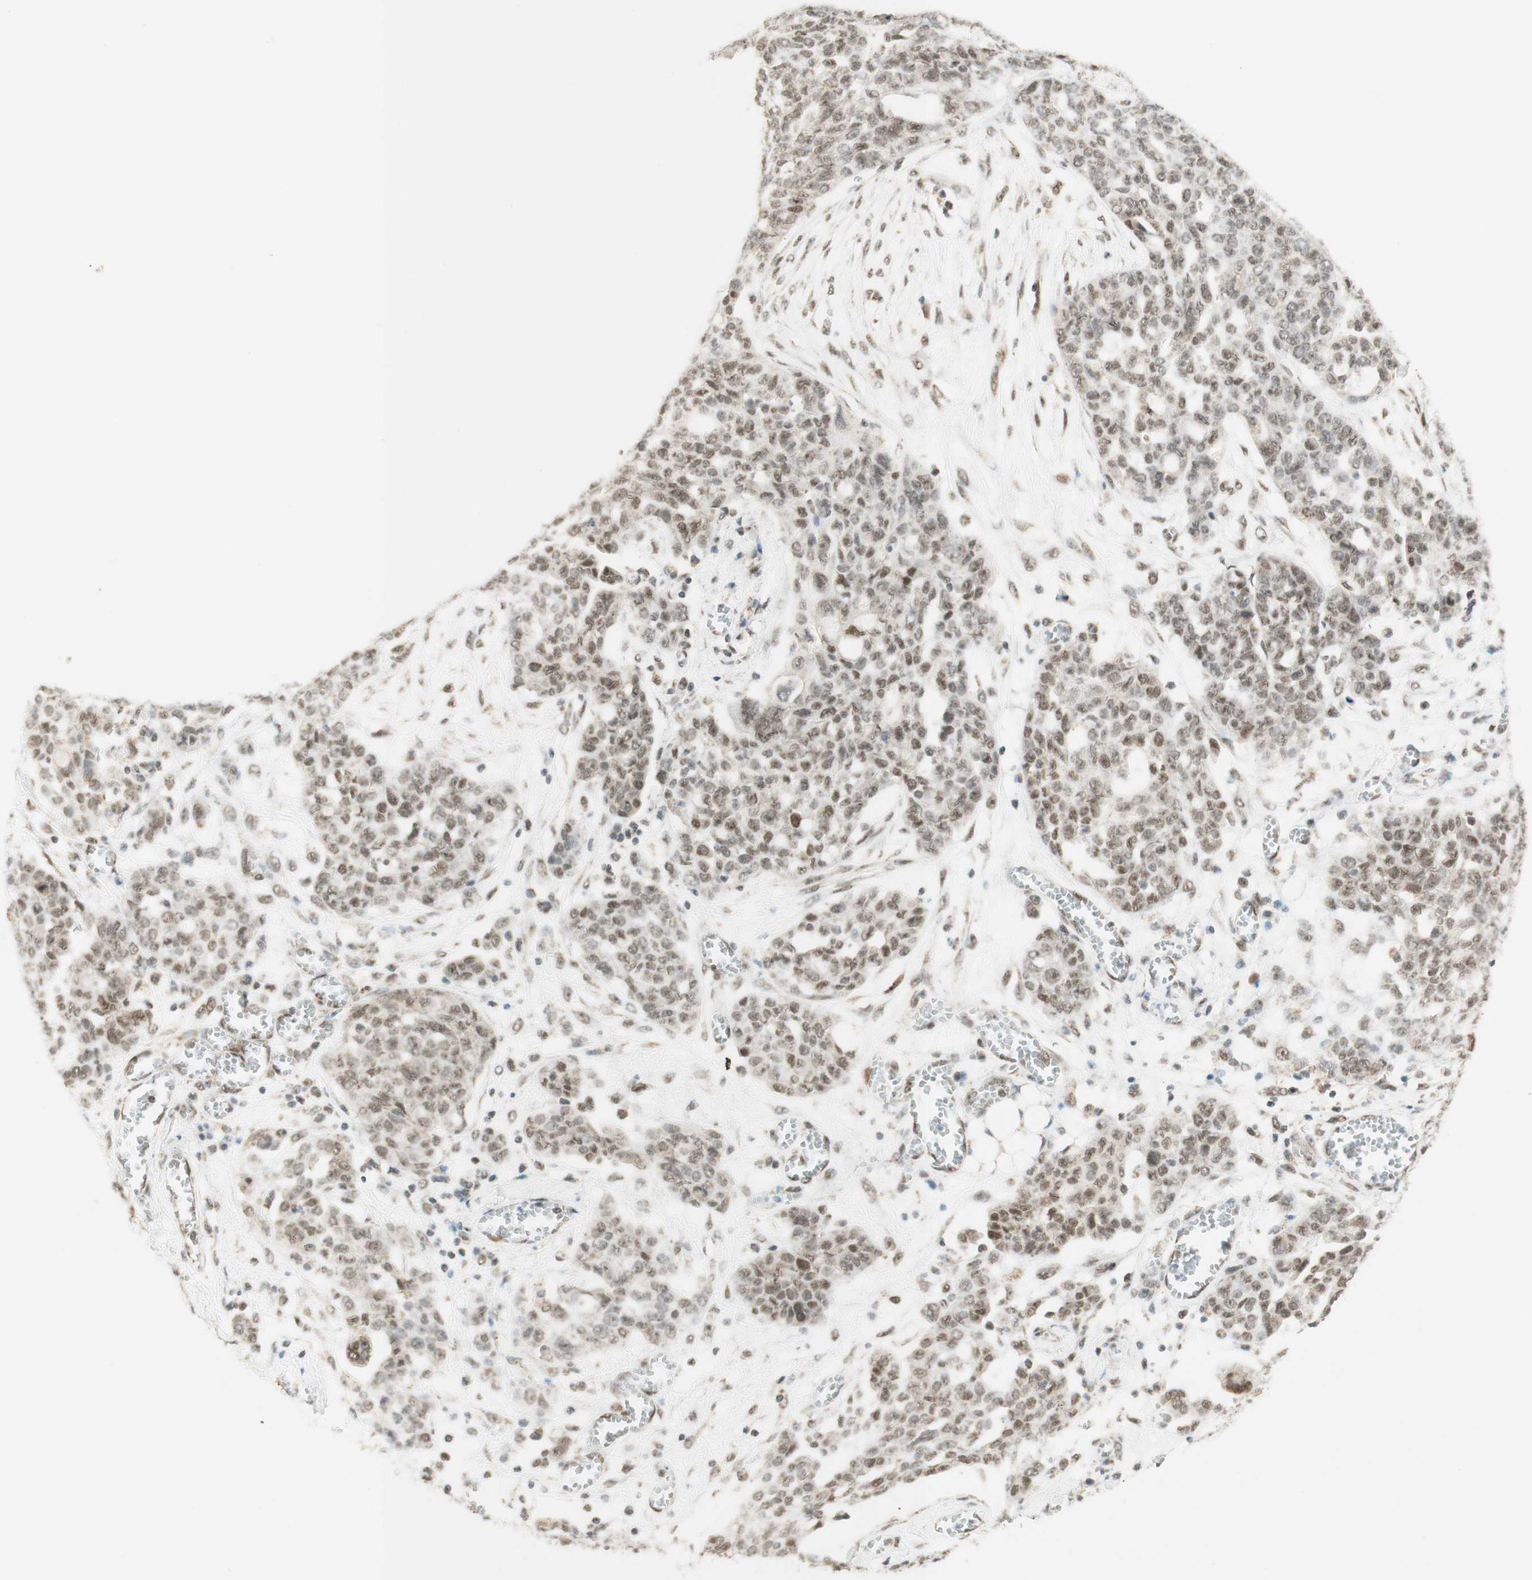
{"staining": {"intensity": "moderate", "quantity": "25%-75%", "location": "nuclear"}, "tissue": "ovarian cancer", "cell_type": "Tumor cells", "image_type": "cancer", "snomed": [{"axis": "morphology", "description": "Cystadenocarcinoma, serous, NOS"}, {"axis": "topography", "description": "Soft tissue"}, {"axis": "topography", "description": "Ovary"}], "caption": "A medium amount of moderate nuclear positivity is appreciated in about 25%-75% of tumor cells in ovarian cancer tissue. The staining was performed using DAB (3,3'-diaminobenzidine) to visualize the protein expression in brown, while the nuclei were stained in blue with hematoxylin (Magnification: 20x).", "gene": "ZNF782", "patient": {"sex": "female", "age": 57}}